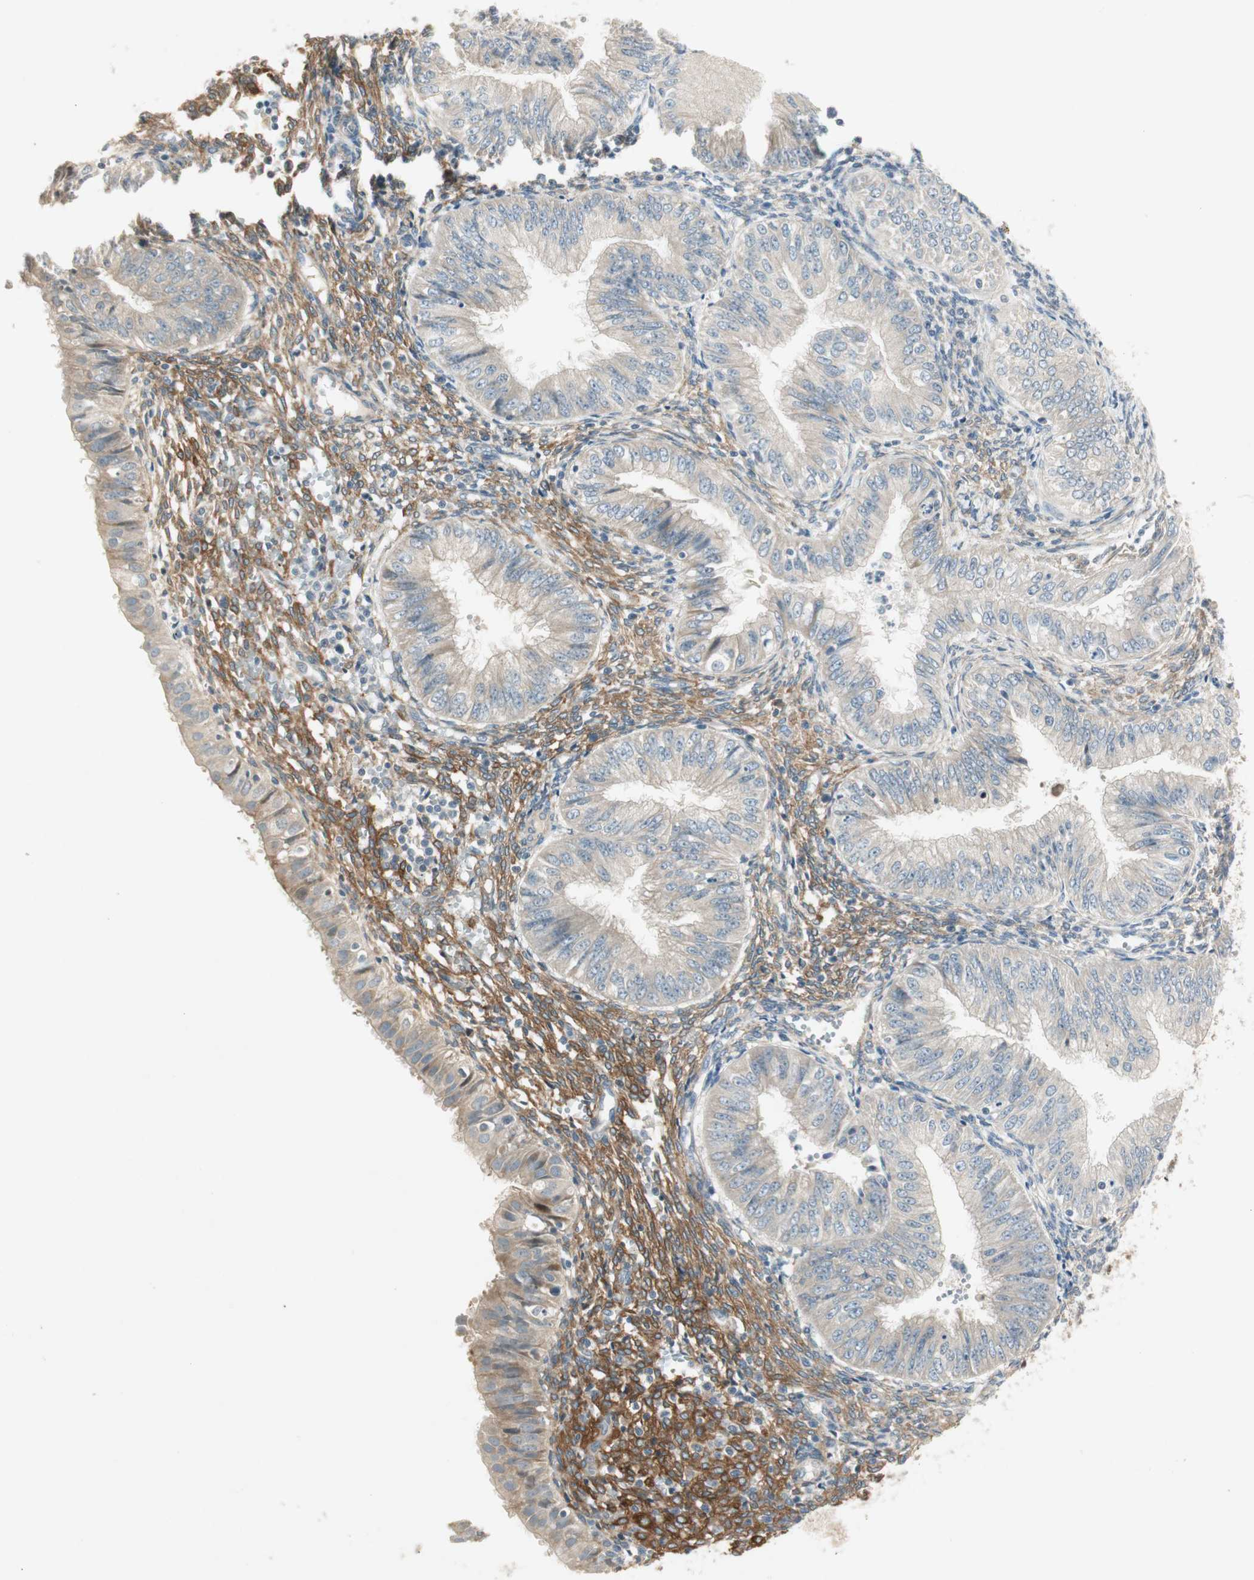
{"staining": {"intensity": "weak", "quantity": ">75%", "location": "cytoplasmic/membranous"}, "tissue": "endometrial cancer", "cell_type": "Tumor cells", "image_type": "cancer", "snomed": [{"axis": "morphology", "description": "Normal tissue, NOS"}, {"axis": "morphology", "description": "Adenocarcinoma, NOS"}, {"axis": "topography", "description": "Endometrium"}], "caption": "High-magnification brightfield microscopy of adenocarcinoma (endometrial) stained with DAB (3,3'-diaminobenzidine) (brown) and counterstained with hematoxylin (blue). tumor cells exhibit weak cytoplasmic/membranous positivity is appreciated in approximately>75% of cells. Nuclei are stained in blue.", "gene": "STON1-GTF2A1L", "patient": {"sex": "female", "age": 53}}